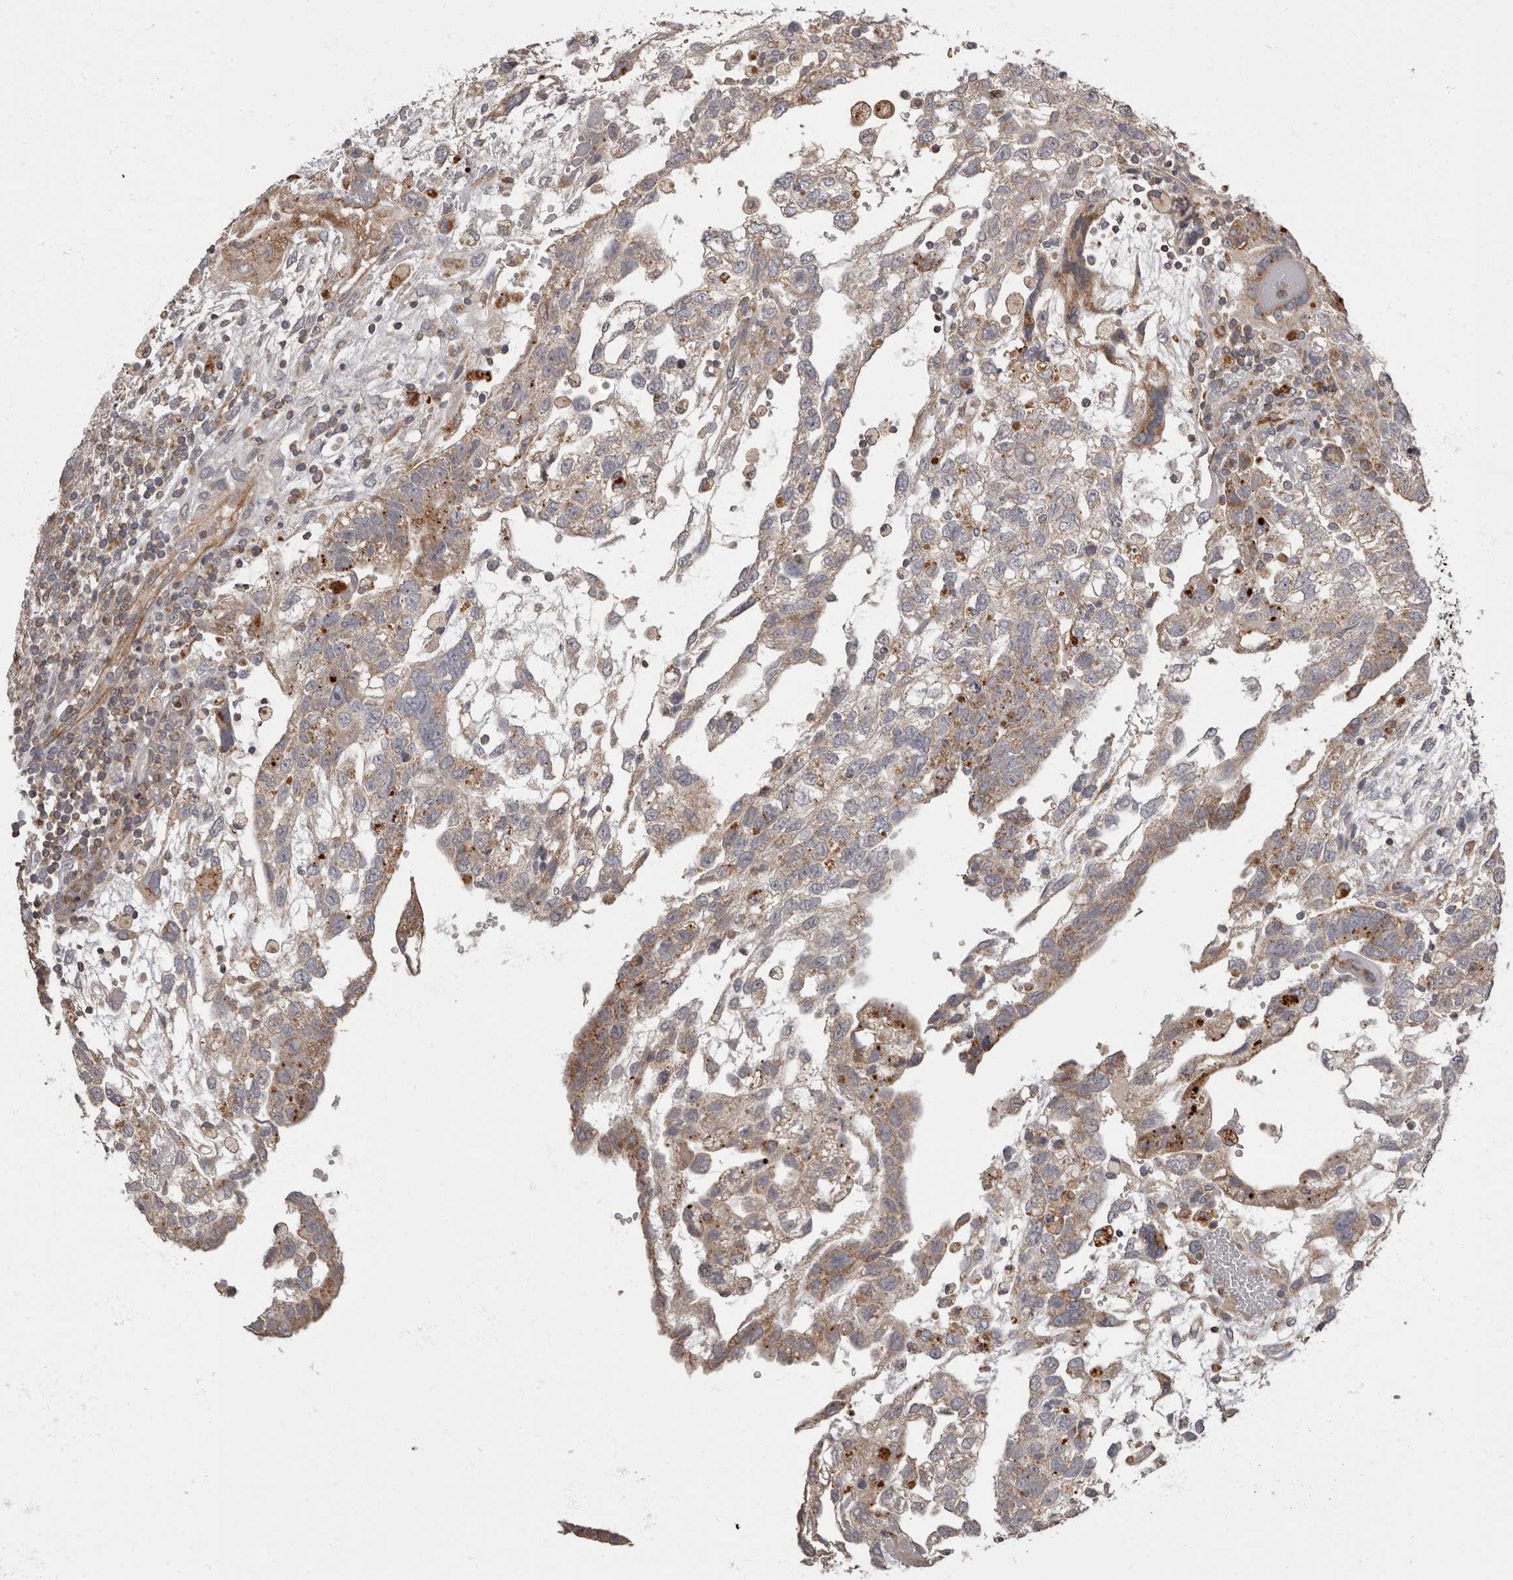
{"staining": {"intensity": "weak", "quantity": "25%-75%", "location": "cytoplasmic/membranous"}, "tissue": "testis cancer", "cell_type": "Tumor cells", "image_type": "cancer", "snomed": [{"axis": "morphology", "description": "Carcinoma, Embryonal, NOS"}, {"axis": "topography", "description": "Testis"}], "caption": "Weak cytoplasmic/membranous protein staining is identified in about 25%-75% of tumor cells in testis cancer (embryonal carcinoma).", "gene": "ADCY2", "patient": {"sex": "male", "age": 36}}